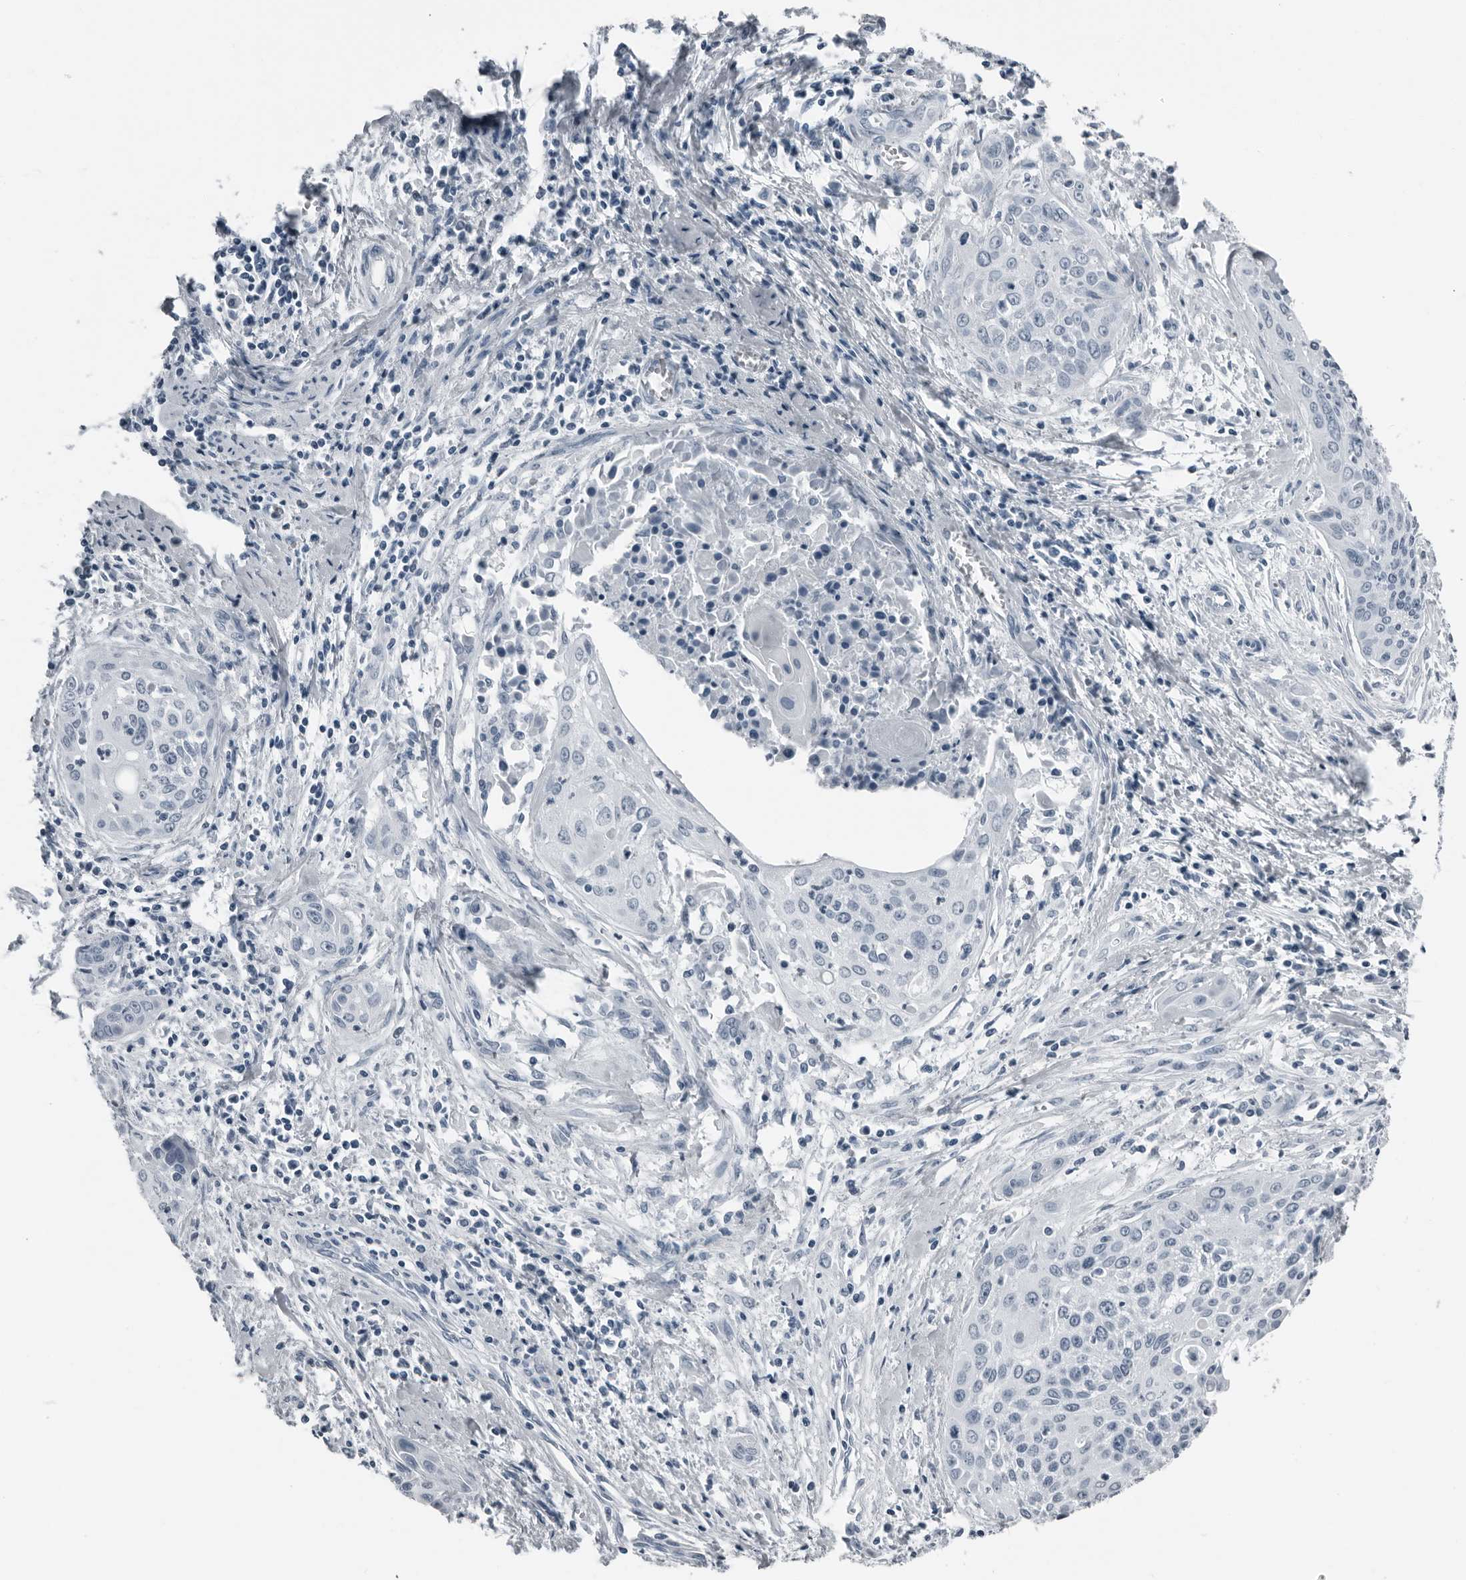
{"staining": {"intensity": "negative", "quantity": "none", "location": "none"}, "tissue": "cervical cancer", "cell_type": "Tumor cells", "image_type": "cancer", "snomed": [{"axis": "morphology", "description": "Squamous cell carcinoma, NOS"}, {"axis": "topography", "description": "Cervix"}], "caption": "DAB immunohistochemical staining of human cervical cancer (squamous cell carcinoma) exhibits no significant staining in tumor cells.", "gene": "PRSS1", "patient": {"sex": "female", "age": 55}}